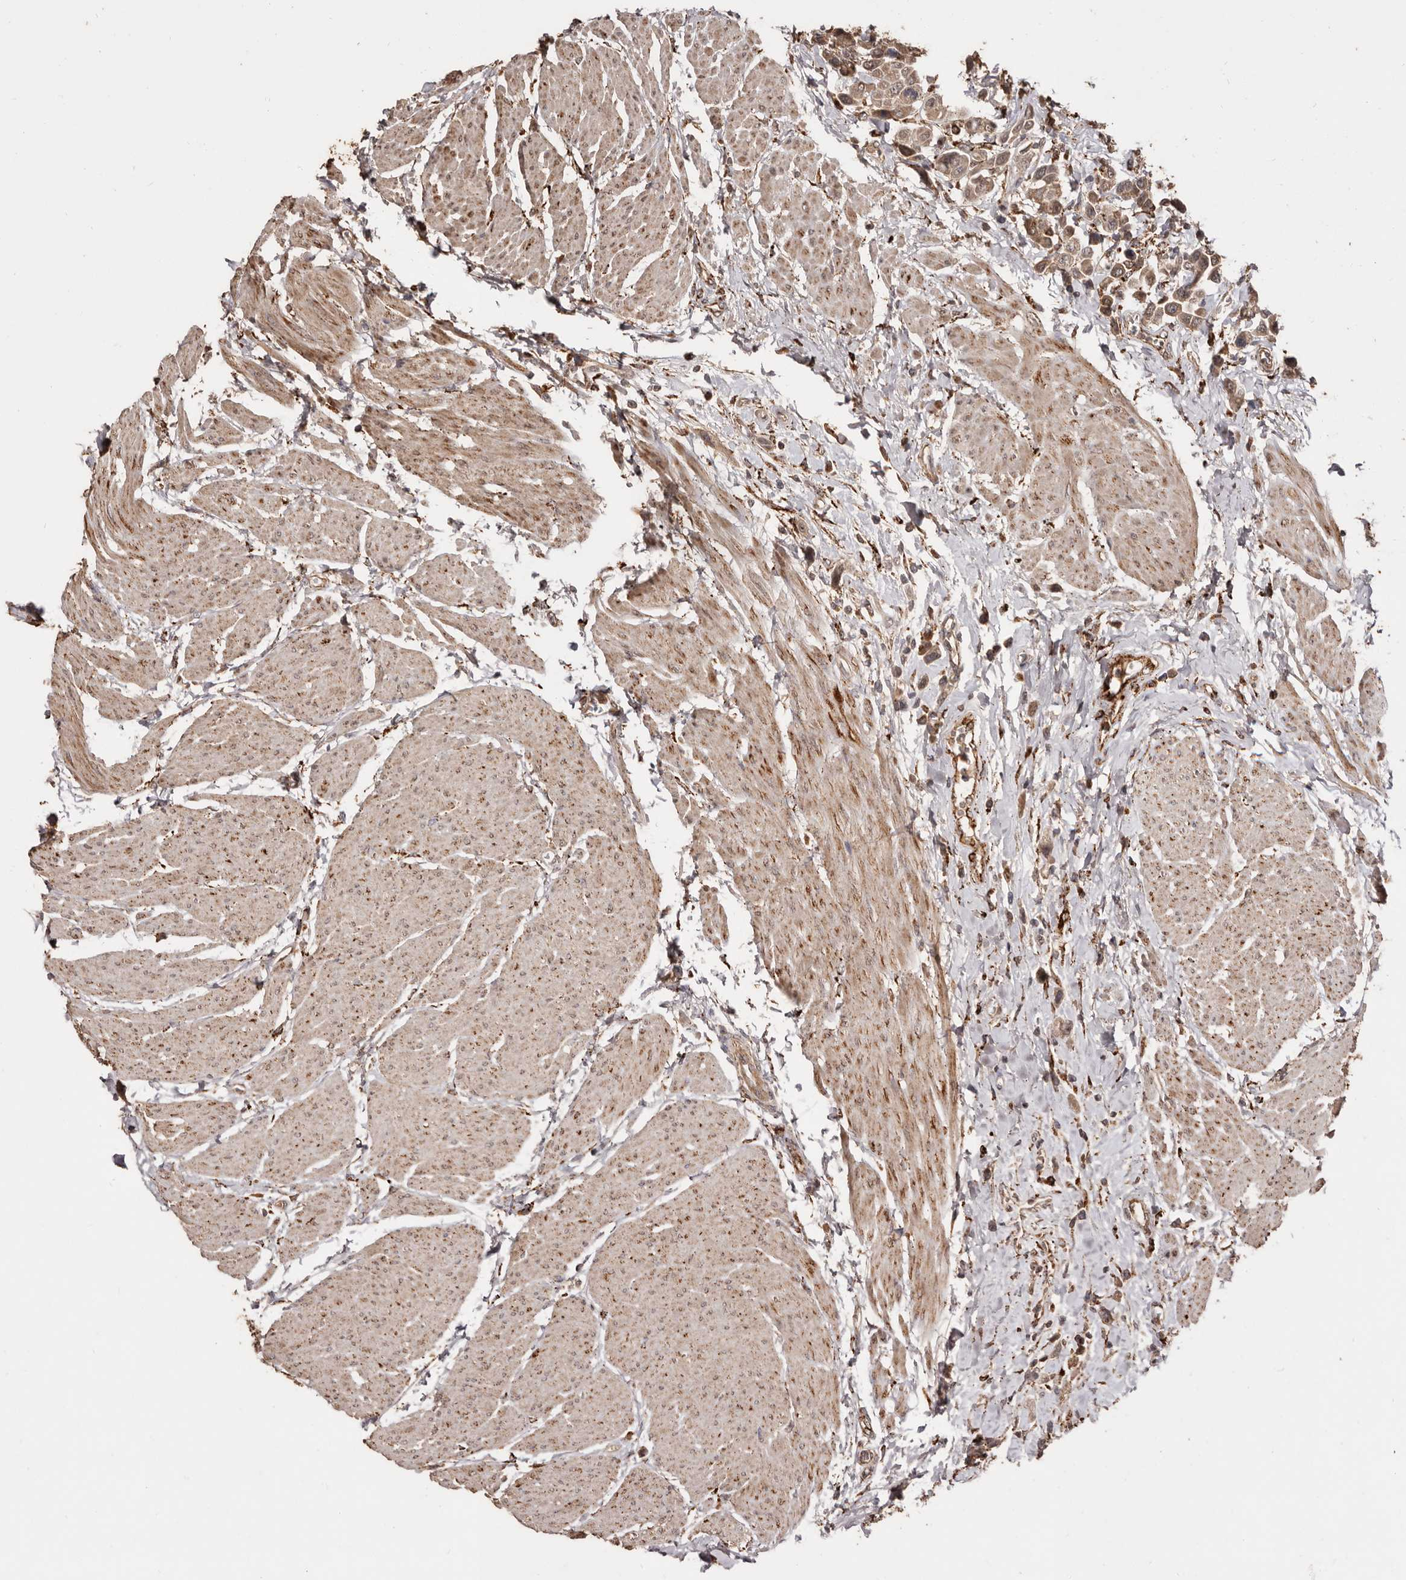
{"staining": {"intensity": "moderate", "quantity": ">75%", "location": "cytoplasmic/membranous"}, "tissue": "urothelial cancer", "cell_type": "Tumor cells", "image_type": "cancer", "snomed": [{"axis": "morphology", "description": "Urothelial carcinoma, High grade"}, {"axis": "topography", "description": "Urinary bladder"}], "caption": "DAB immunohistochemical staining of high-grade urothelial carcinoma shows moderate cytoplasmic/membranous protein positivity in approximately >75% of tumor cells. Using DAB (3,3'-diaminobenzidine) (brown) and hematoxylin (blue) stains, captured at high magnification using brightfield microscopy.", "gene": "AKAP7", "patient": {"sex": "male", "age": 50}}